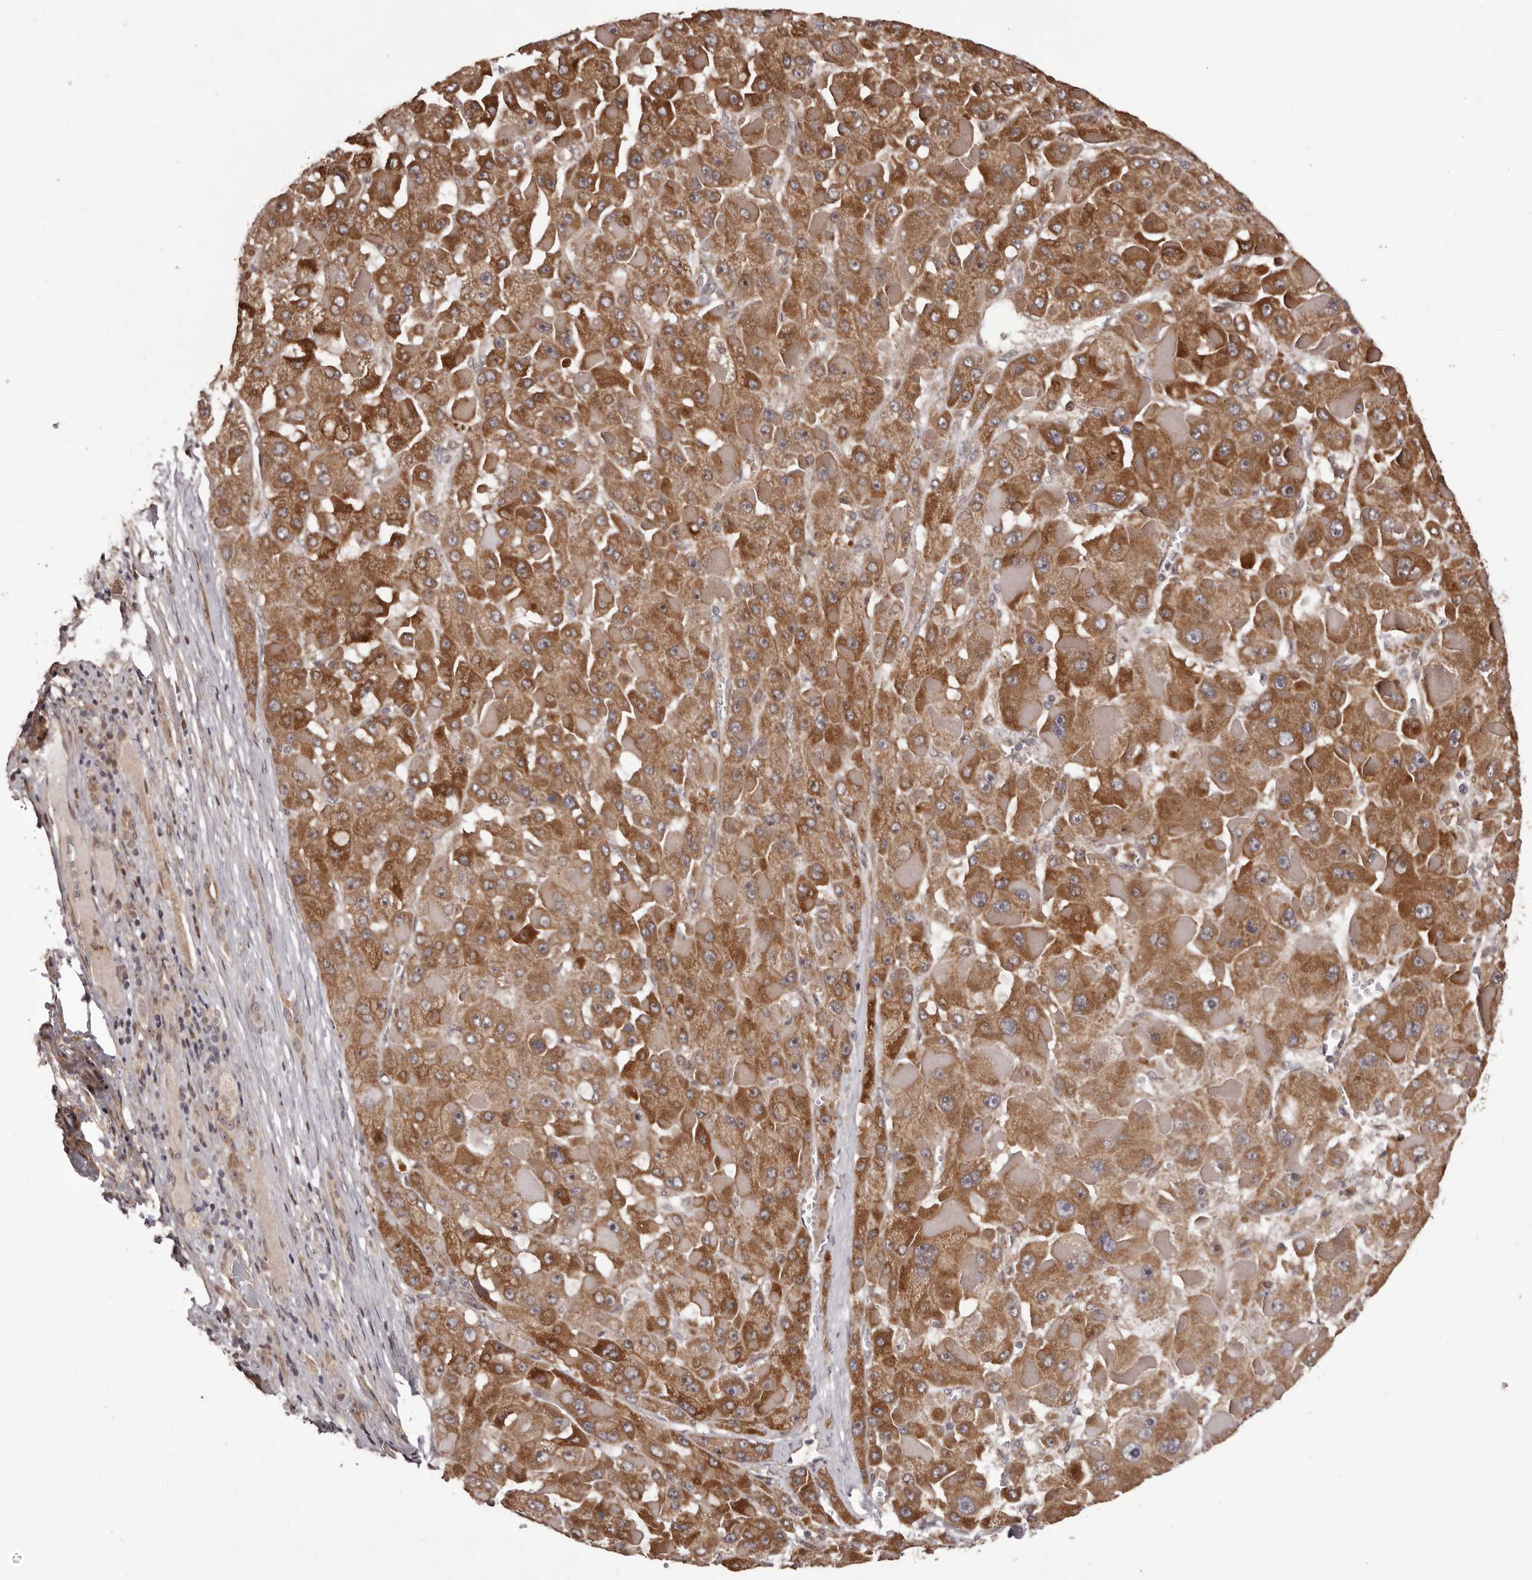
{"staining": {"intensity": "moderate", "quantity": ">75%", "location": "cytoplasmic/membranous"}, "tissue": "liver cancer", "cell_type": "Tumor cells", "image_type": "cancer", "snomed": [{"axis": "morphology", "description": "Carcinoma, Hepatocellular, NOS"}, {"axis": "topography", "description": "Liver"}], "caption": "Immunohistochemical staining of human liver cancer (hepatocellular carcinoma) exhibits moderate cytoplasmic/membranous protein expression in about >75% of tumor cells.", "gene": "ZCCHC7", "patient": {"sex": "female", "age": 73}}